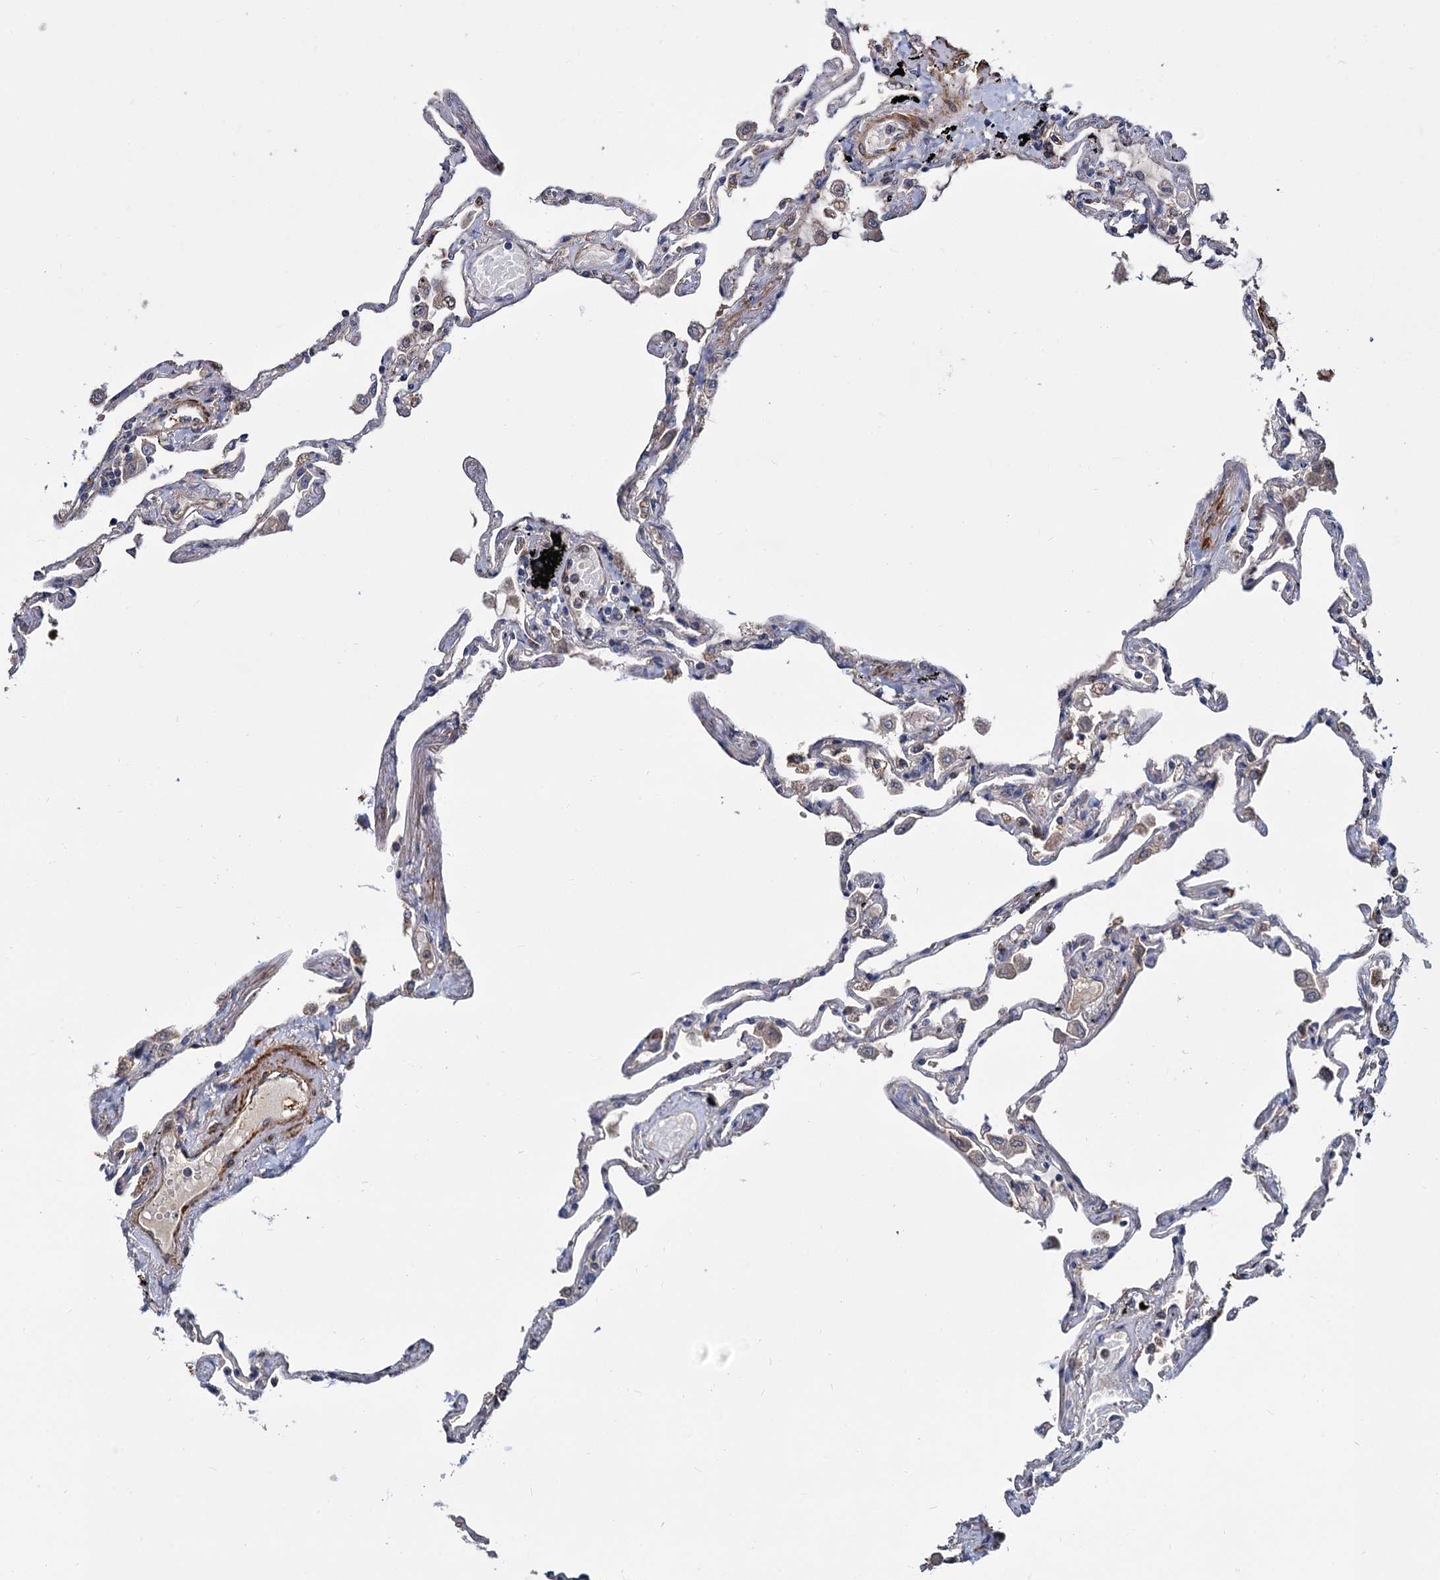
{"staining": {"intensity": "weak", "quantity": "25%-75%", "location": "cytoplasmic/membranous"}, "tissue": "lung", "cell_type": "Alveolar cells", "image_type": "normal", "snomed": [{"axis": "morphology", "description": "Normal tissue, NOS"}, {"axis": "topography", "description": "Lung"}], "caption": "High-magnification brightfield microscopy of benign lung stained with DAB (3,3'-diaminobenzidine) (brown) and counterstained with hematoxylin (blue). alveolar cells exhibit weak cytoplasmic/membranous positivity is seen in approximately25%-75% of cells. Using DAB (3,3'-diaminobenzidine) (brown) and hematoxylin (blue) stains, captured at high magnification using brightfield microscopy.", "gene": "ALKBH7", "patient": {"sex": "female", "age": 67}}